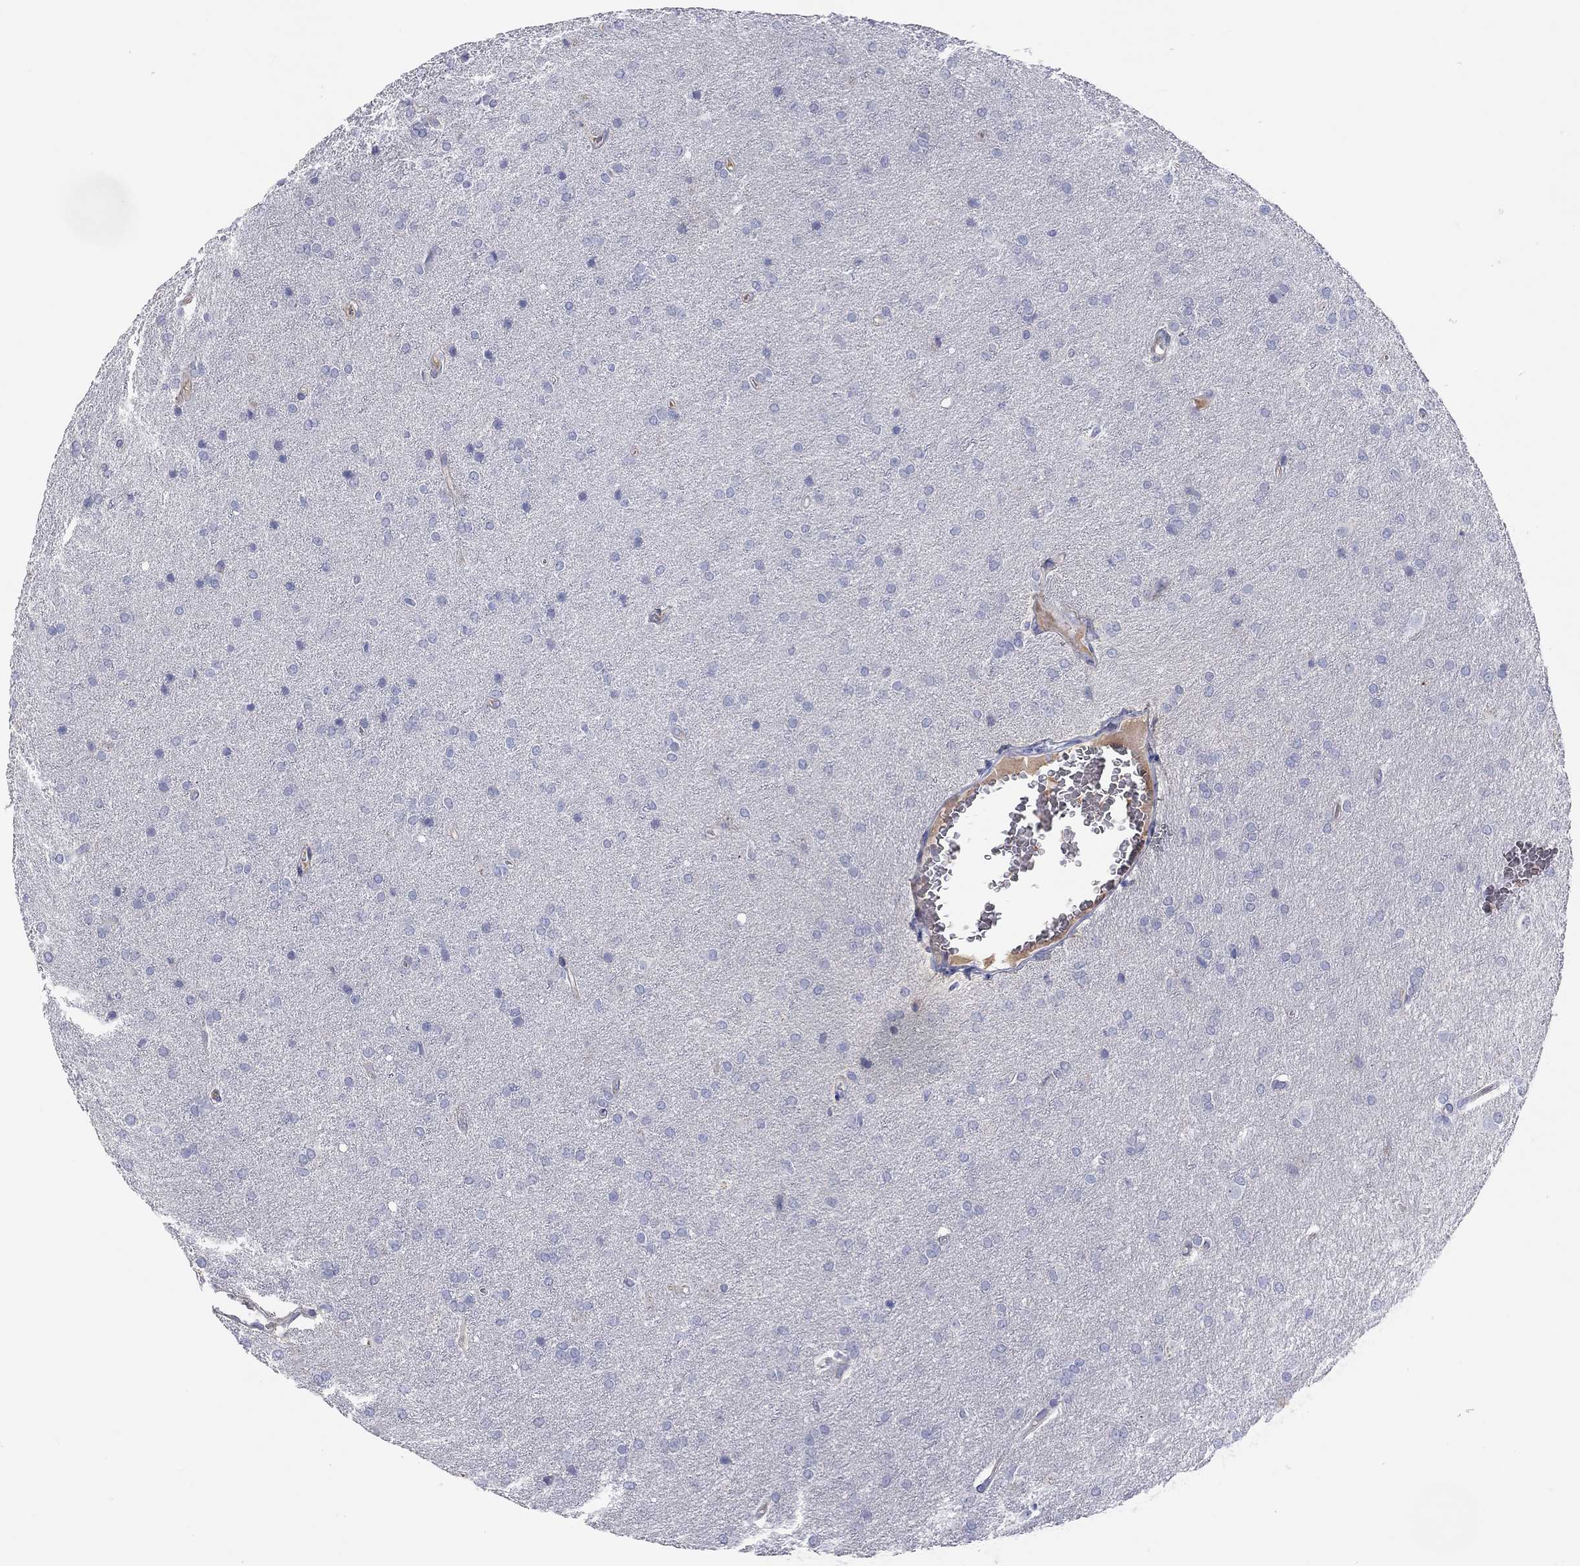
{"staining": {"intensity": "negative", "quantity": "none", "location": "none"}, "tissue": "glioma", "cell_type": "Tumor cells", "image_type": "cancer", "snomed": [{"axis": "morphology", "description": "Glioma, malignant, Low grade"}, {"axis": "topography", "description": "Brain"}], "caption": "Histopathology image shows no significant protein positivity in tumor cells of malignant glioma (low-grade).", "gene": "ST7L", "patient": {"sex": "female", "age": 32}}